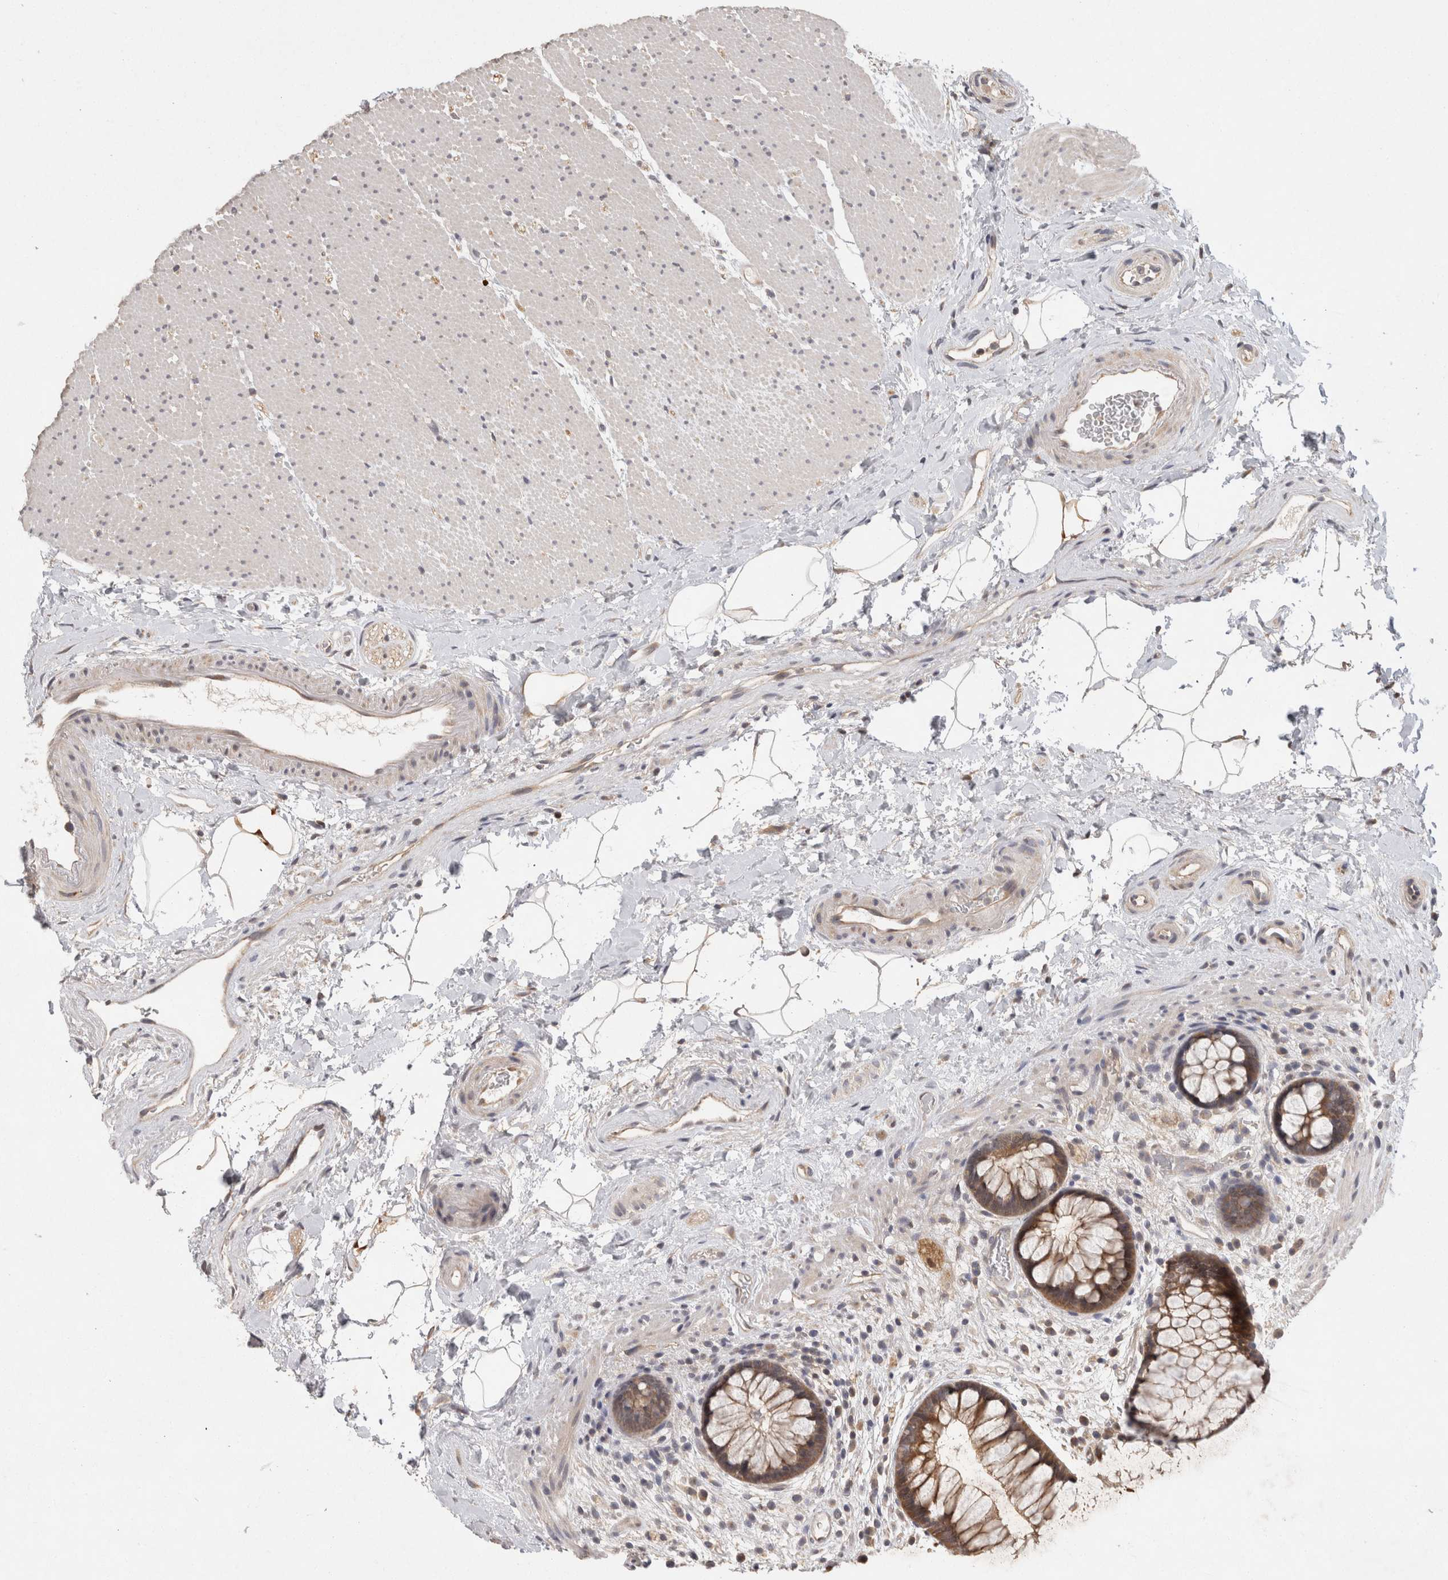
{"staining": {"intensity": "moderate", "quantity": ">75%", "location": "cytoplasmic/membranous"}, "tissue": "rectum", "cell_type": "Glandular cells", "image_type": "normal", "snomed": [{"axis": "morphology", "description": "Normal tissue, NOS"}, {"axis": "topography", "description": "Rectum"}], "caption": "DAB (3,3'-diaminobenzidine) immunohistochemical staining of benign rectum exhibits moderate cytoplasmic/membranous protein expression in about >75% of glandular cells.", "gene": "ACAT2", "patient": {"sex": "male", "age": 51}}